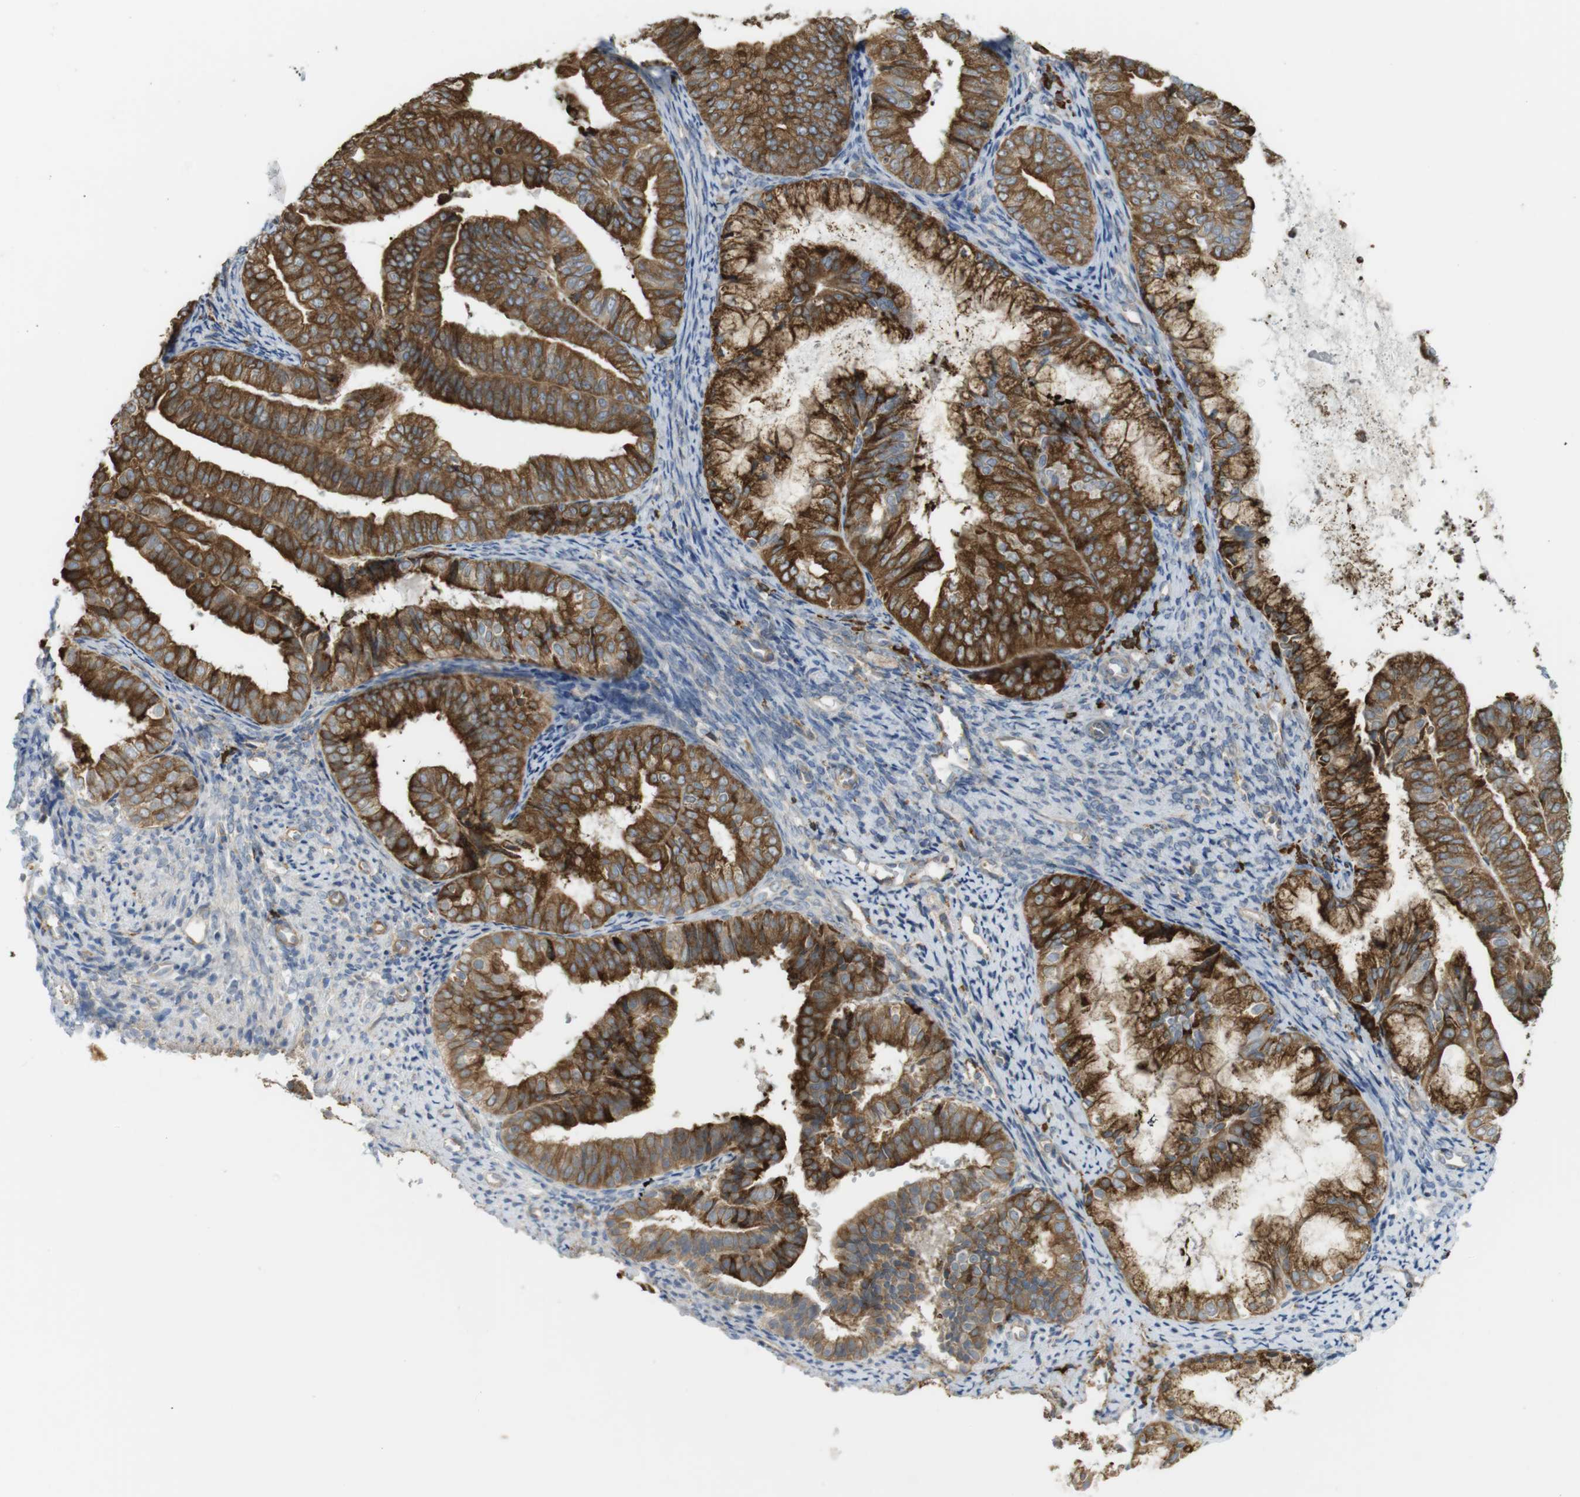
{"staining": {"intensity": "strong", "quantity": ">75%", "location": "cytoplasmic/membranous"}, "tissue": "endometrial cancer", "cell_type": "Tumor cells", "image_type": "cancer", "snomed": [{"axis": "morphology", "description": "Adenocarcinoma, NOS"}, {"axis": "topography", "description": "Endometrium"}], "caption": "IHC histopathology image of neoplastic tissue: human adenocarcinoma (endometrial) stained using immunohistochemistry (IHC) exhibits high levels of strong protein expression localized specifically in the cytoplasmic/membranous of tumor cells, appearing as a cytoplasmic/membranous brown color.", "gene": "MBOAT2", "patient": {"sex": "female", "age": 63}}